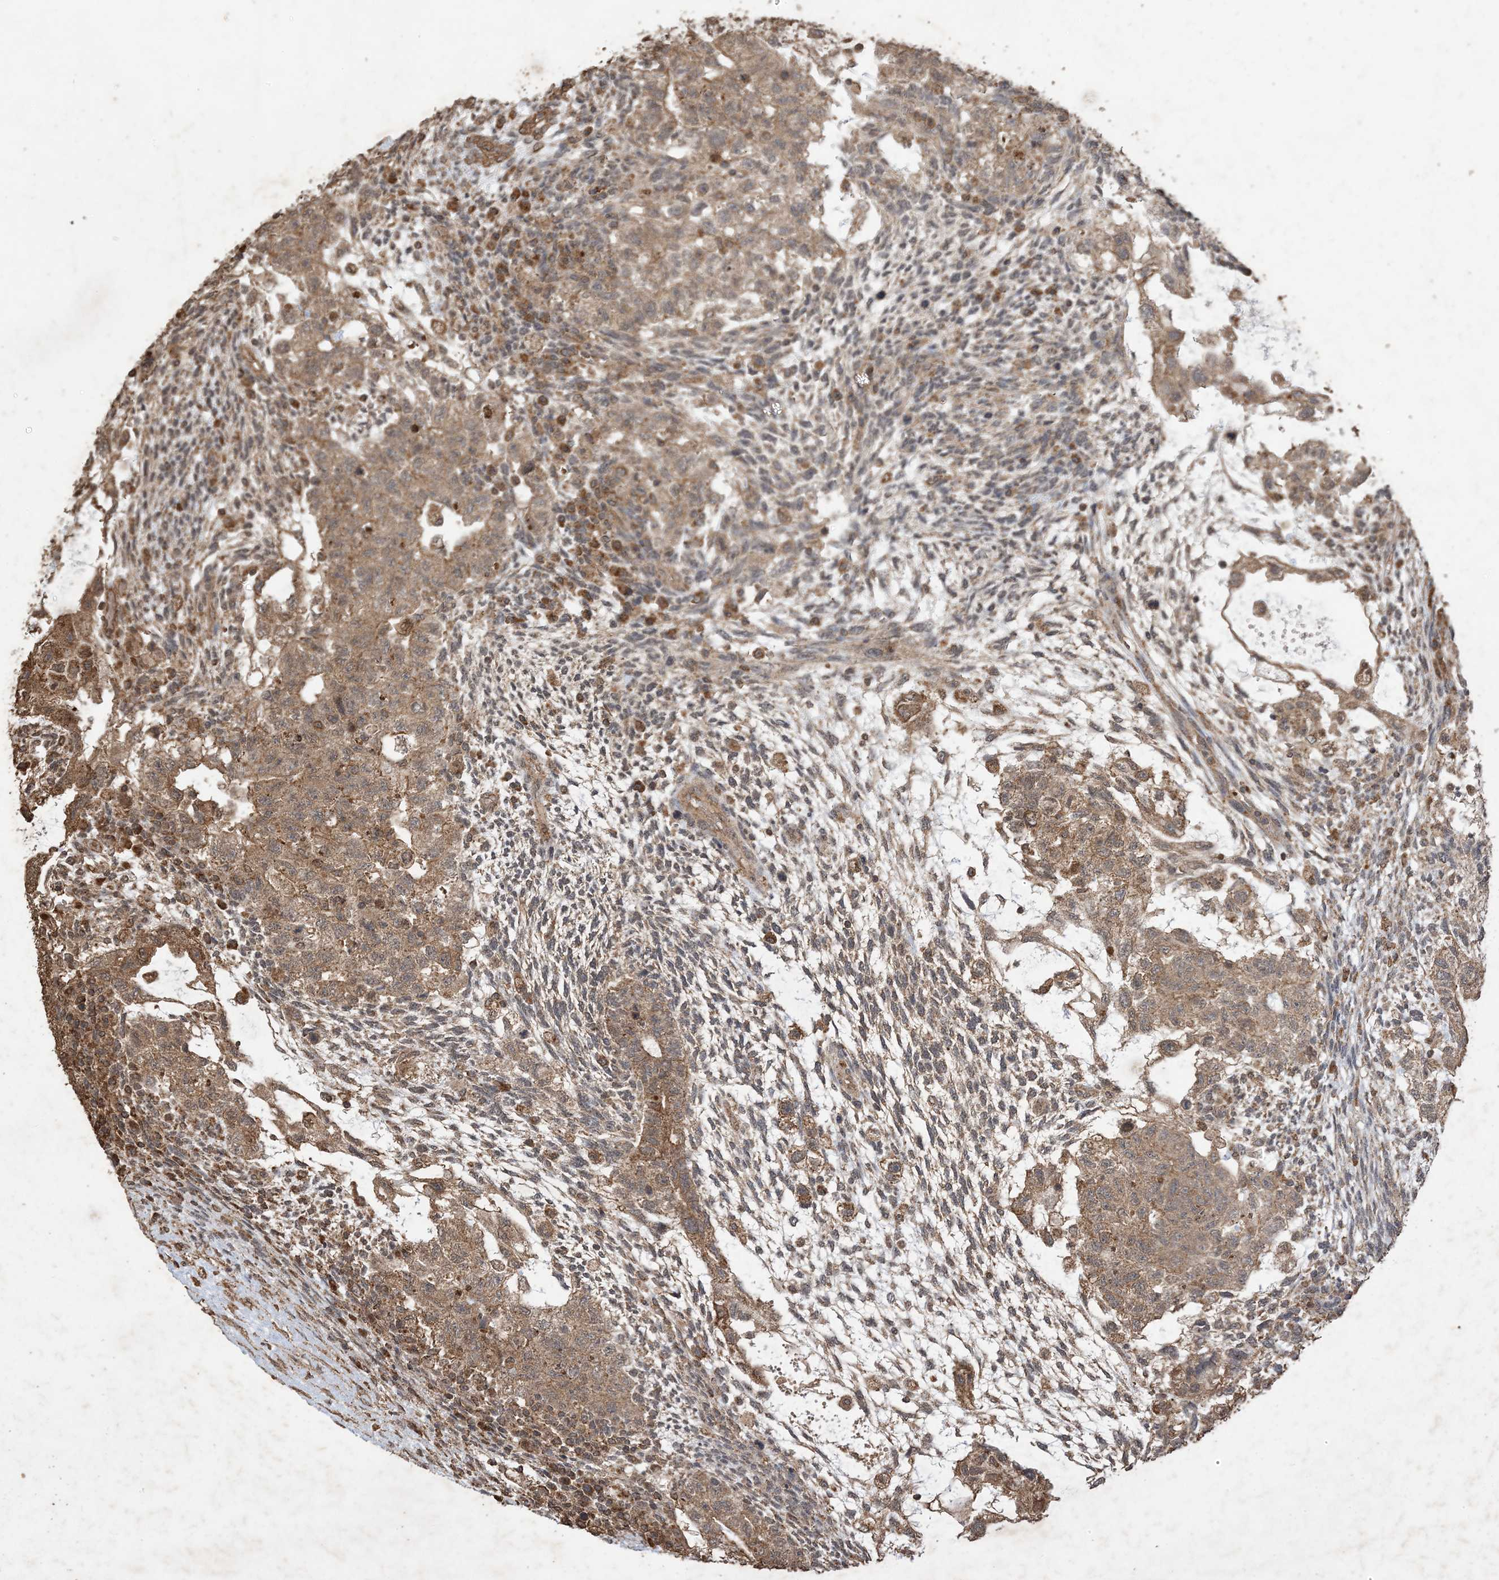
{"staining": {"intensity": "moderate", "quantity": ">75%", "location": "cytoplasmic/membranous"}, "tissue": "testis cancer", "cell_type": "Tumor cells", "image_type": "cancer", "snomed": [{"axis": "morphology", "description": "Normal tissue, NOS"}, {"axis": "morphology", "description": "Carcinoma, Embryonal, NOS"}, {"axis": "topography", "description": "Testis"}], "caption": "High-power microscopy captured an IHC image of testis cancer, revealing moderate cytoplasmic/membranous positivity in approximately >75% of tumor cells. The staining was performed using DAB (3,3'-diaminobenzidine) to visualize the protein expression in brown, while the nuclei were stained in blue with hematoxylin (Magnification: 20x).", "gene": "HPS4", "patient": {"sex": "male", "age": 36}}